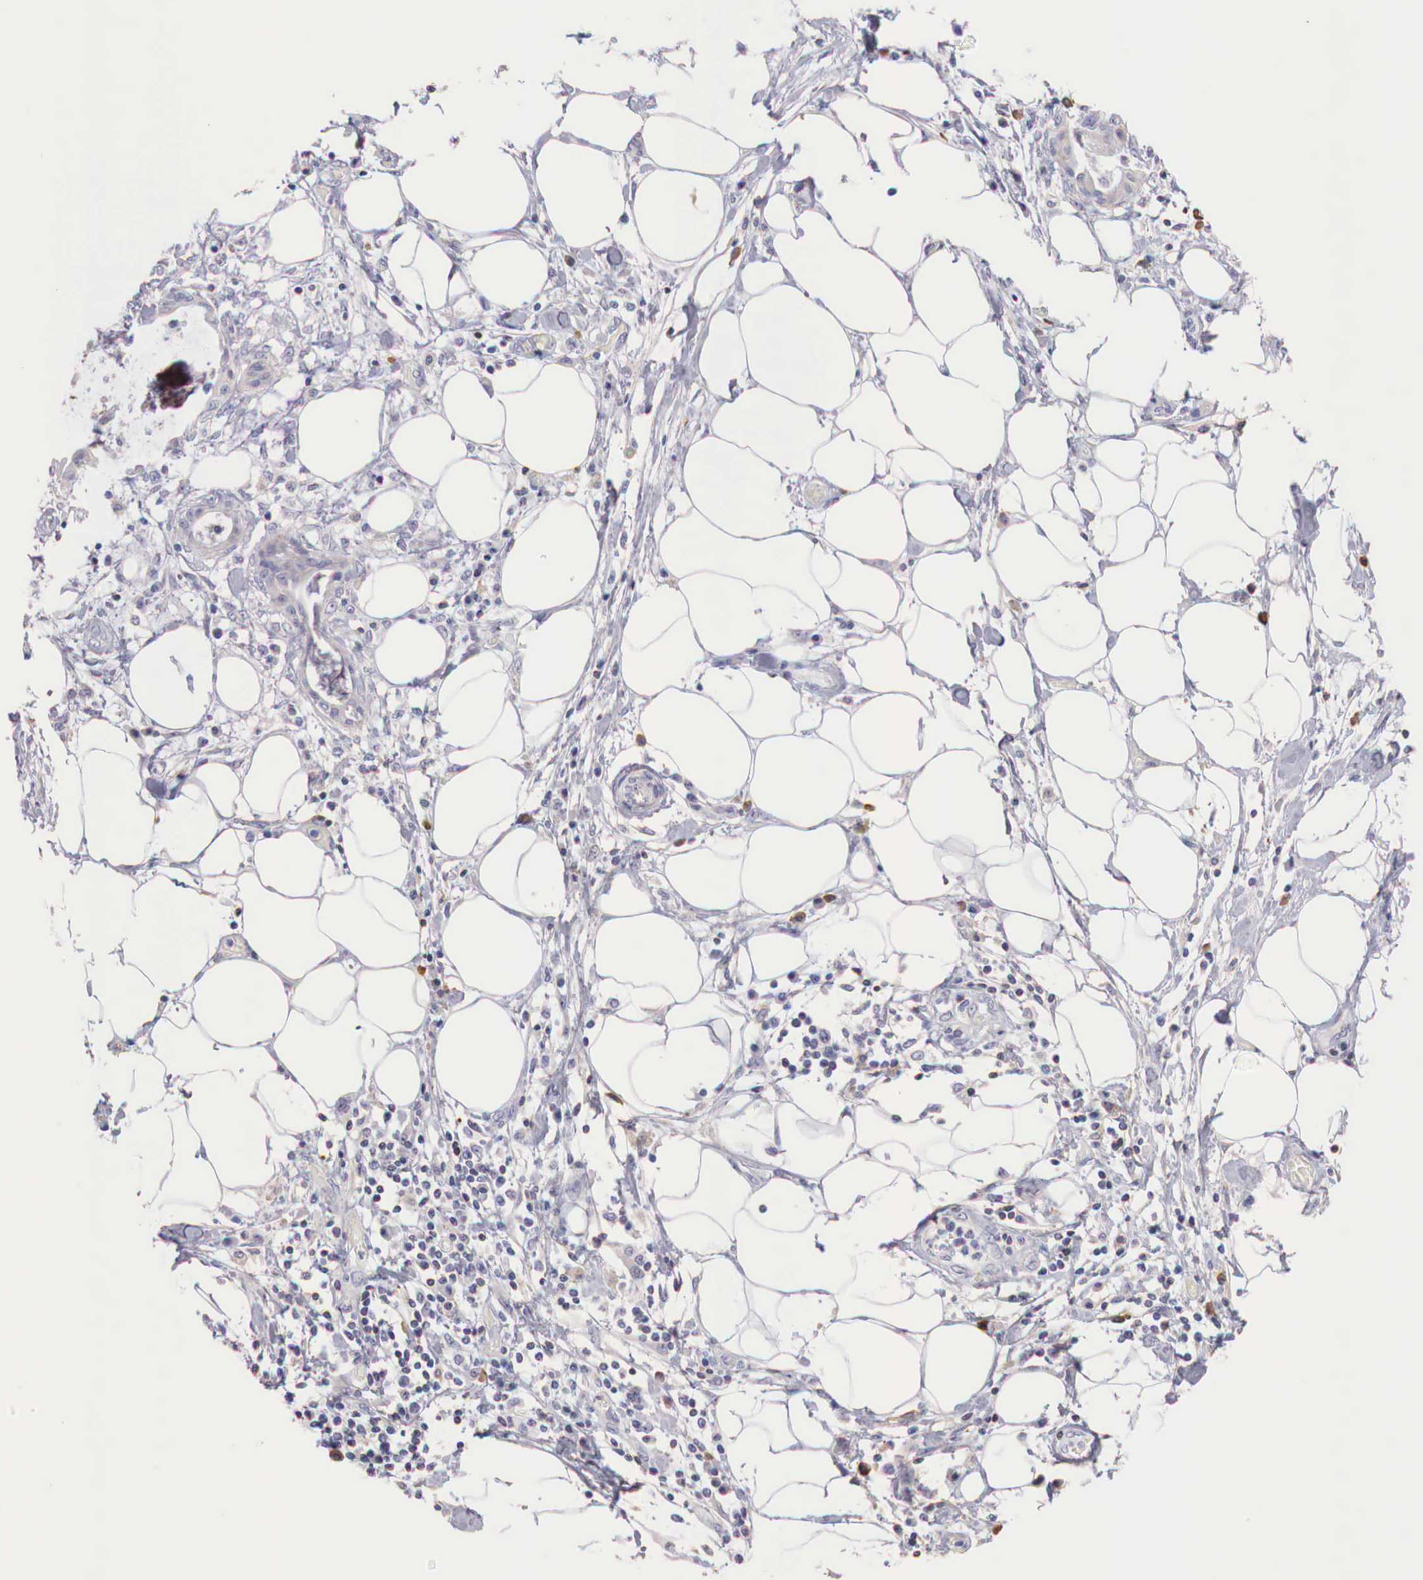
{"staining": {"intensity": "weak", "quantity": "<25%", "location": "cytoplasmic/membranous"}, "tissue": "pancreatic cancer", "cell_type": "Tumor cells", "image_type": "cancer", "snomed": [{"axis": "morphology", "description": "Adenocarcinoma, NOS"}, {"axis": "topography", "description": "Pancreas"}], "caption": "A micrograph of human pancreatic adenocarcinoma is negative for staining in tumor cells.", "gene": "XPNPEP2", "patient": {"sex": "female", "age": 64}}